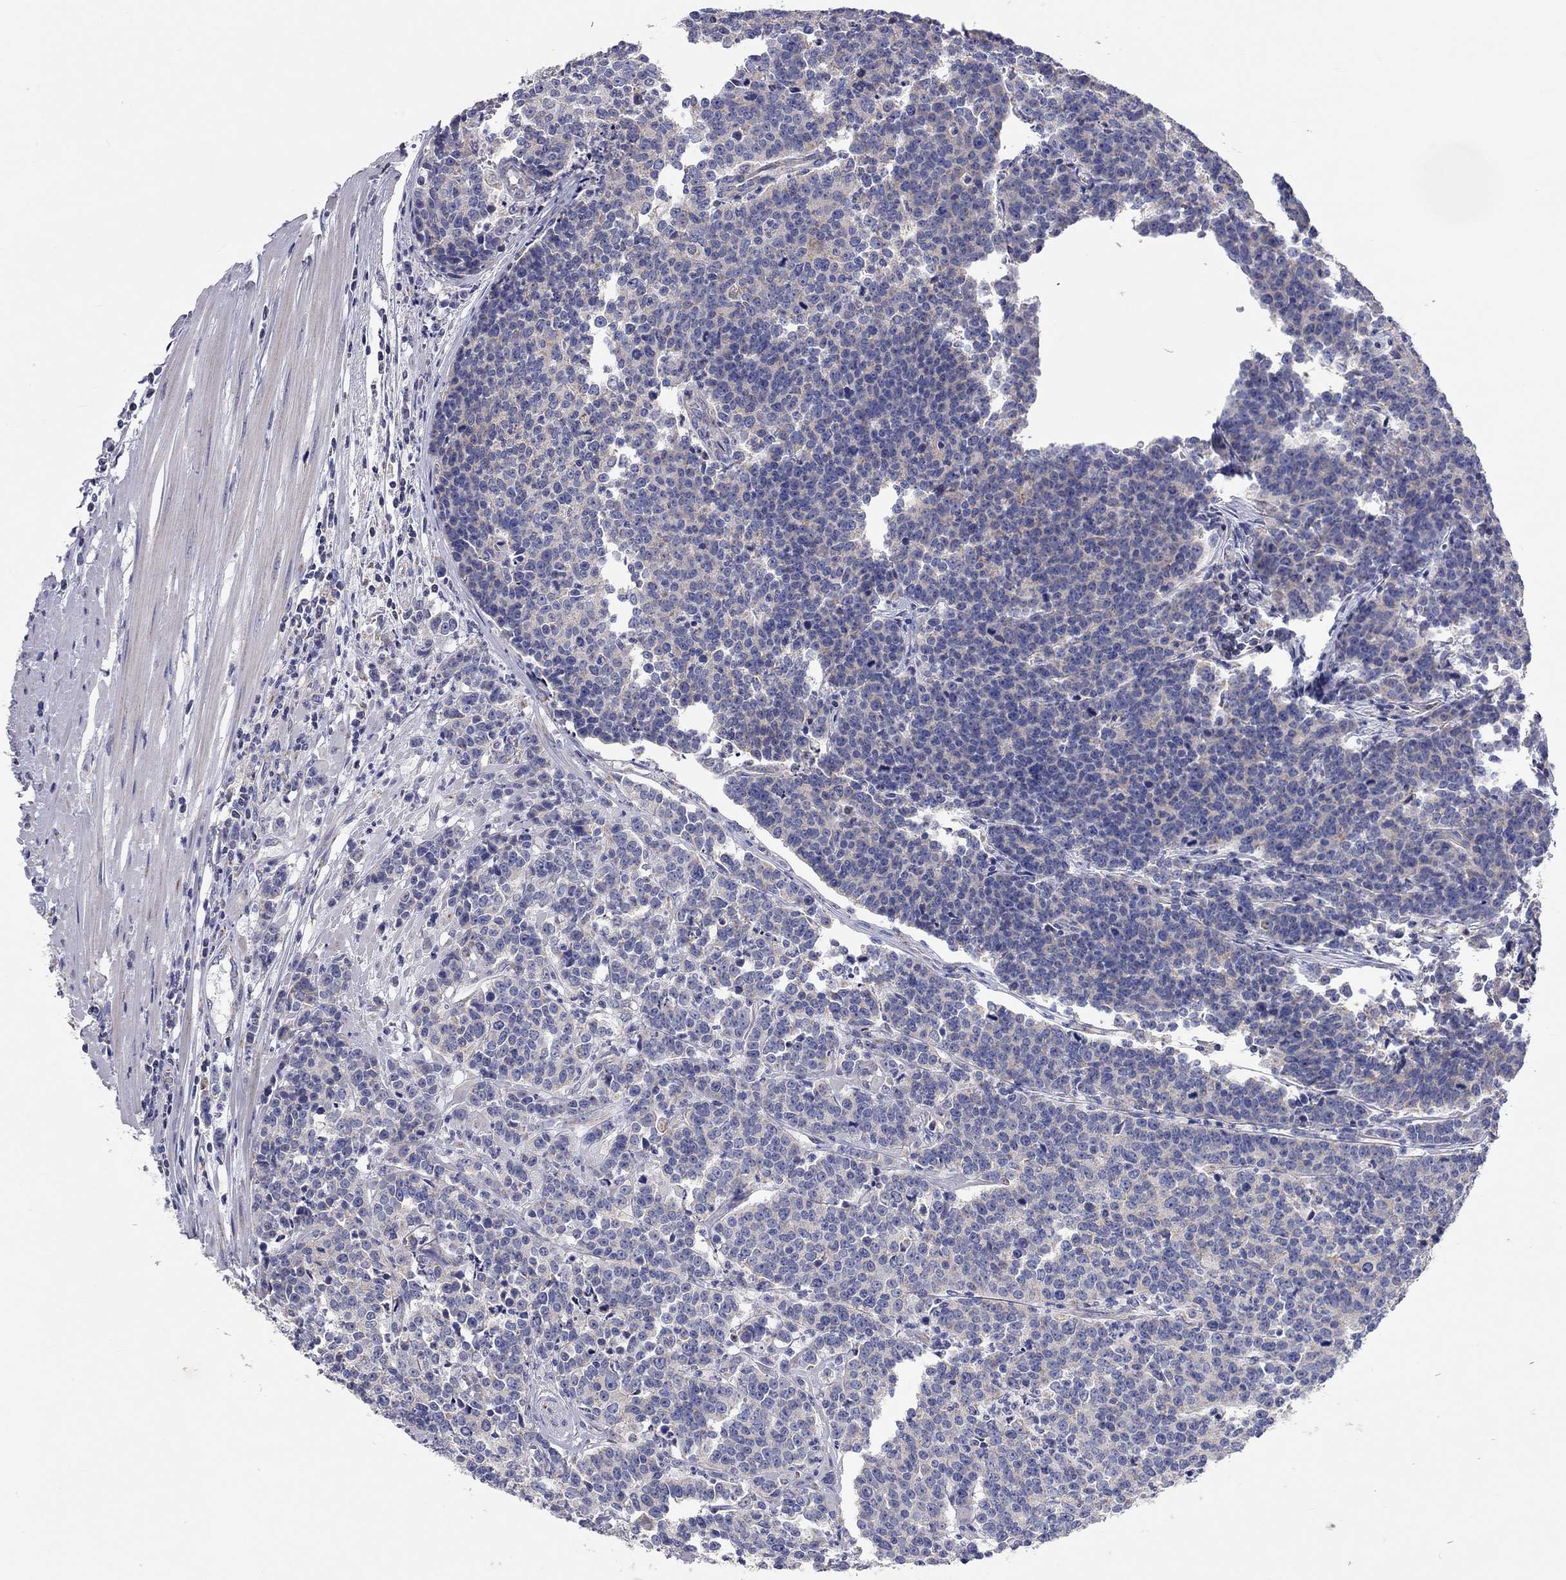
{"staining": {"intensity": "negative", "quantity": "none", "location": "none"}, "tissue": "prostate cancer", "cell_type": "Tumor cells", "image_type": "cancer", "snomed": [{"axis": "morphology", "description": "Adenocarcinoma, NOS"}, {"axis": "topography", "description": "Prostate"}], "caption": "Prostate cancer (adenocarcinoma) was stained to show a protein in brown. There is no significant staining in tumor cells.", "gene": "RCAN1", "patient": {"sex": "male", "age": 67}}